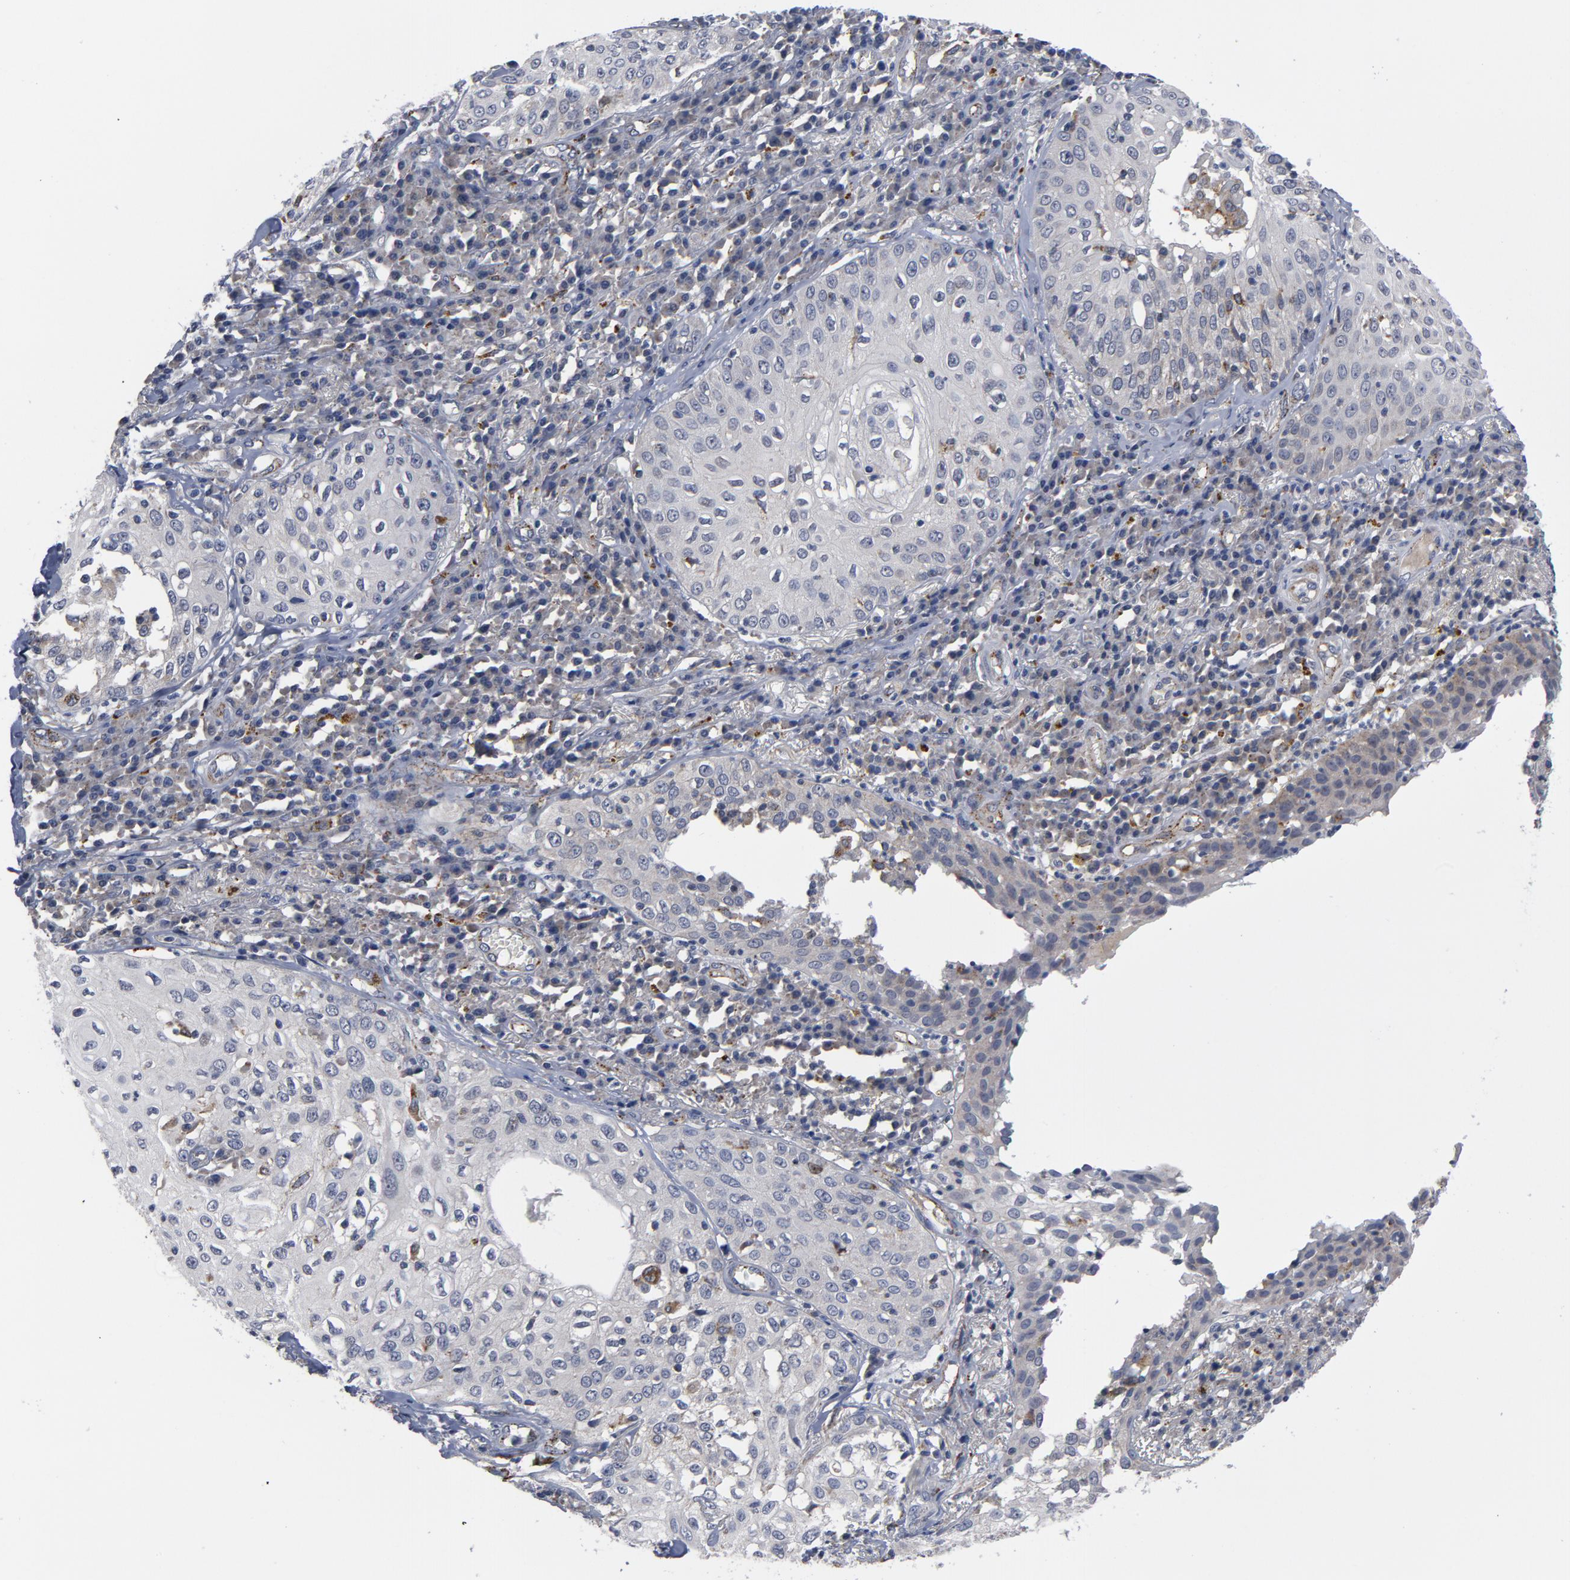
{"staining": {"intensity": "negative", "quantity": "none", "location": "none"}, "tissue": "skin cancer", "cell_type": "Tumor cells", "image_type": "cancer", "snomed": [{"axis": "morphology", "description": "Squamous cell carcinoma, NOS"}, {"axis": "topography", "description": "Skin"}], "caption": "Human skin cancer stained for a protein using IHC demonstrates no expression in tumor cells.", "gene": "AKT2", "patient": {"sex": "male", "age": 65}}